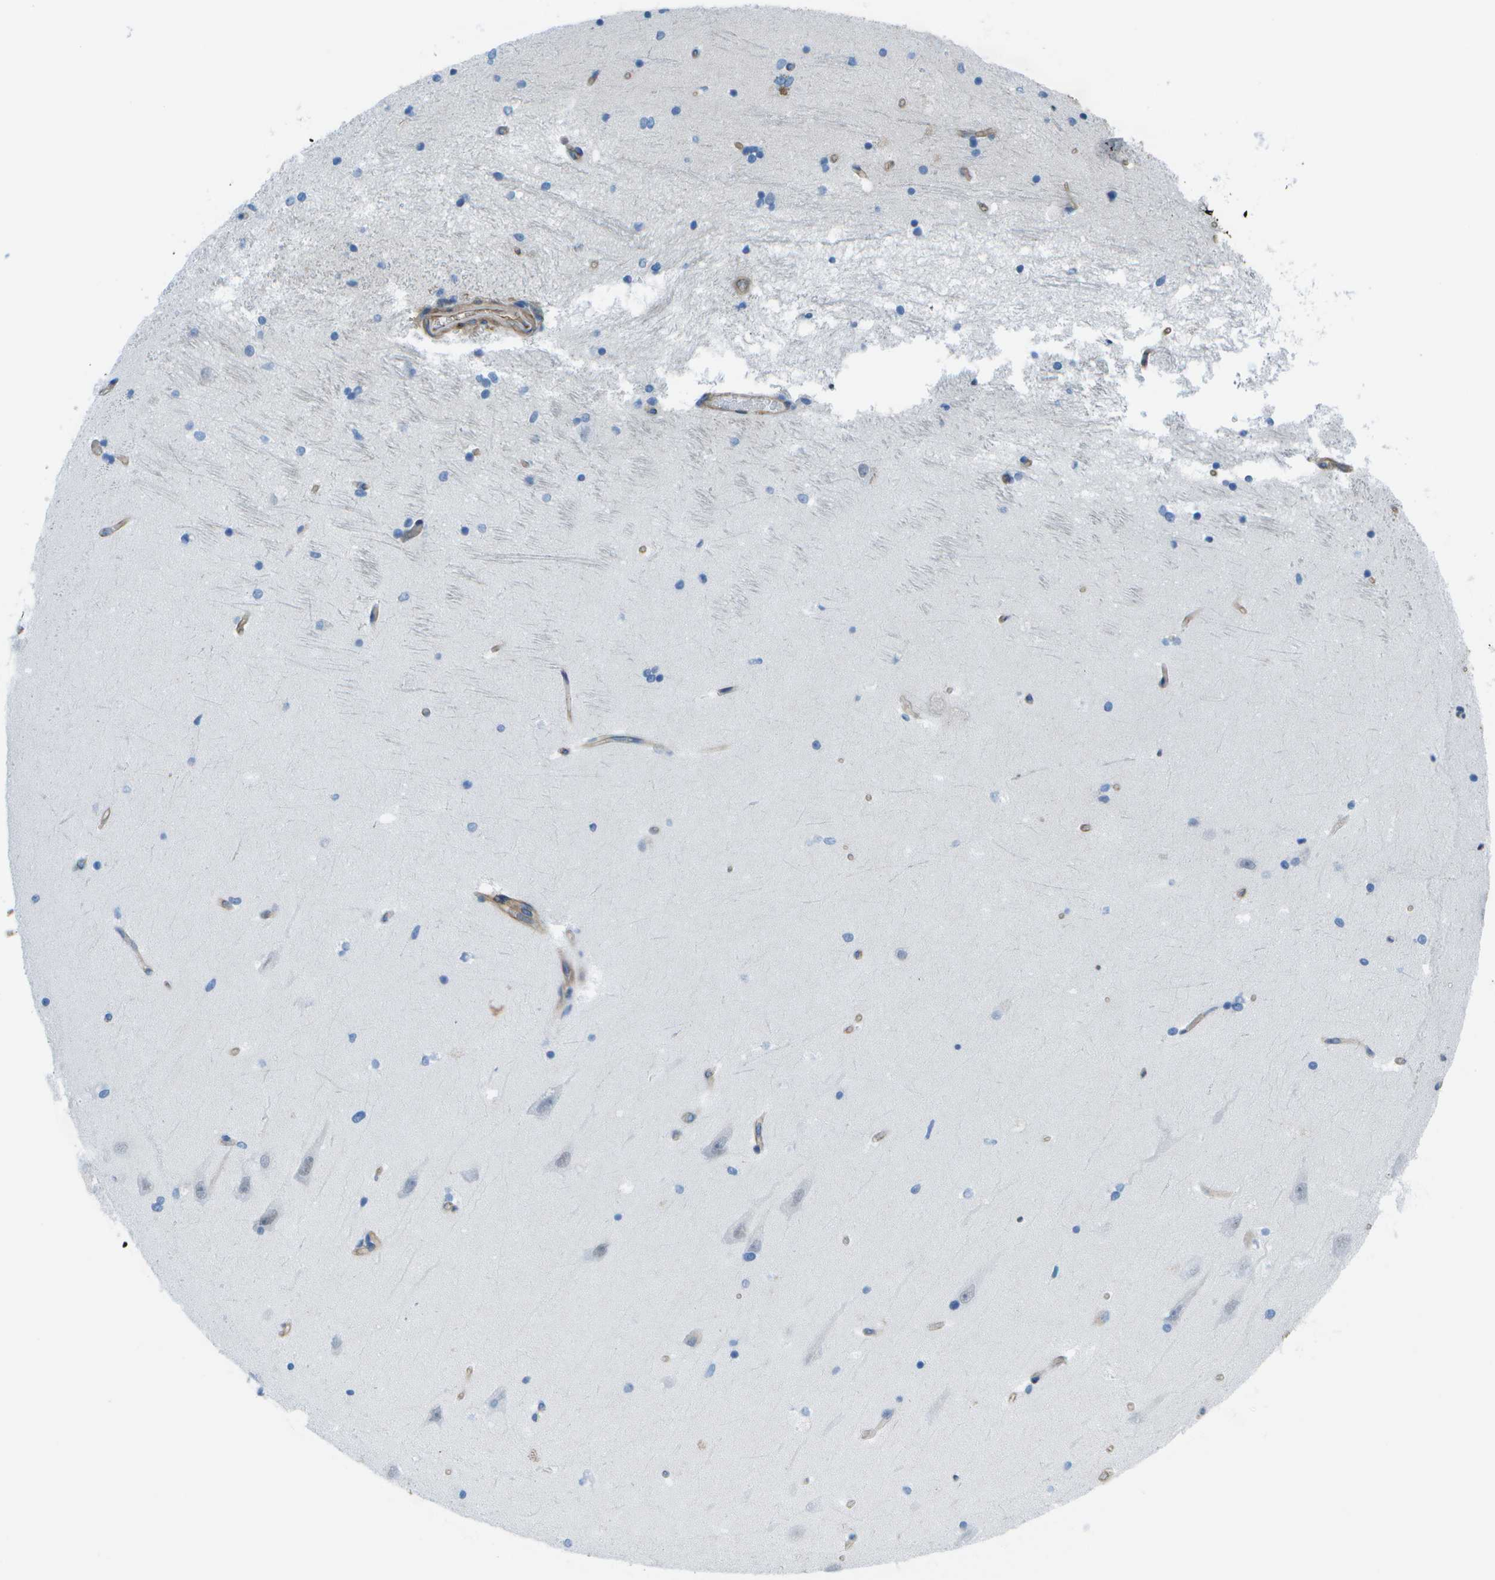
{"staining": {"intensity": "negative", "quantity": "none", "location": "none"}, "tissue": "hippocampus", "cell_type": "Glial cells", "image_type": "normal", "snomed": [{"axis": "morphology", "description": "Normal tissue, NOS"}, {"axis": "topography", "description": "Hippocampus"}], "caption": "Immunohistochemistry micrograph of normal hippocampus stained for a protein (brown), which displays no expression in glial cells. (Immunohistochemistry, brightfield microscopy, high magnification).", "gene": "SORBS3", "patient": {"sex": "male", "age": 45}}